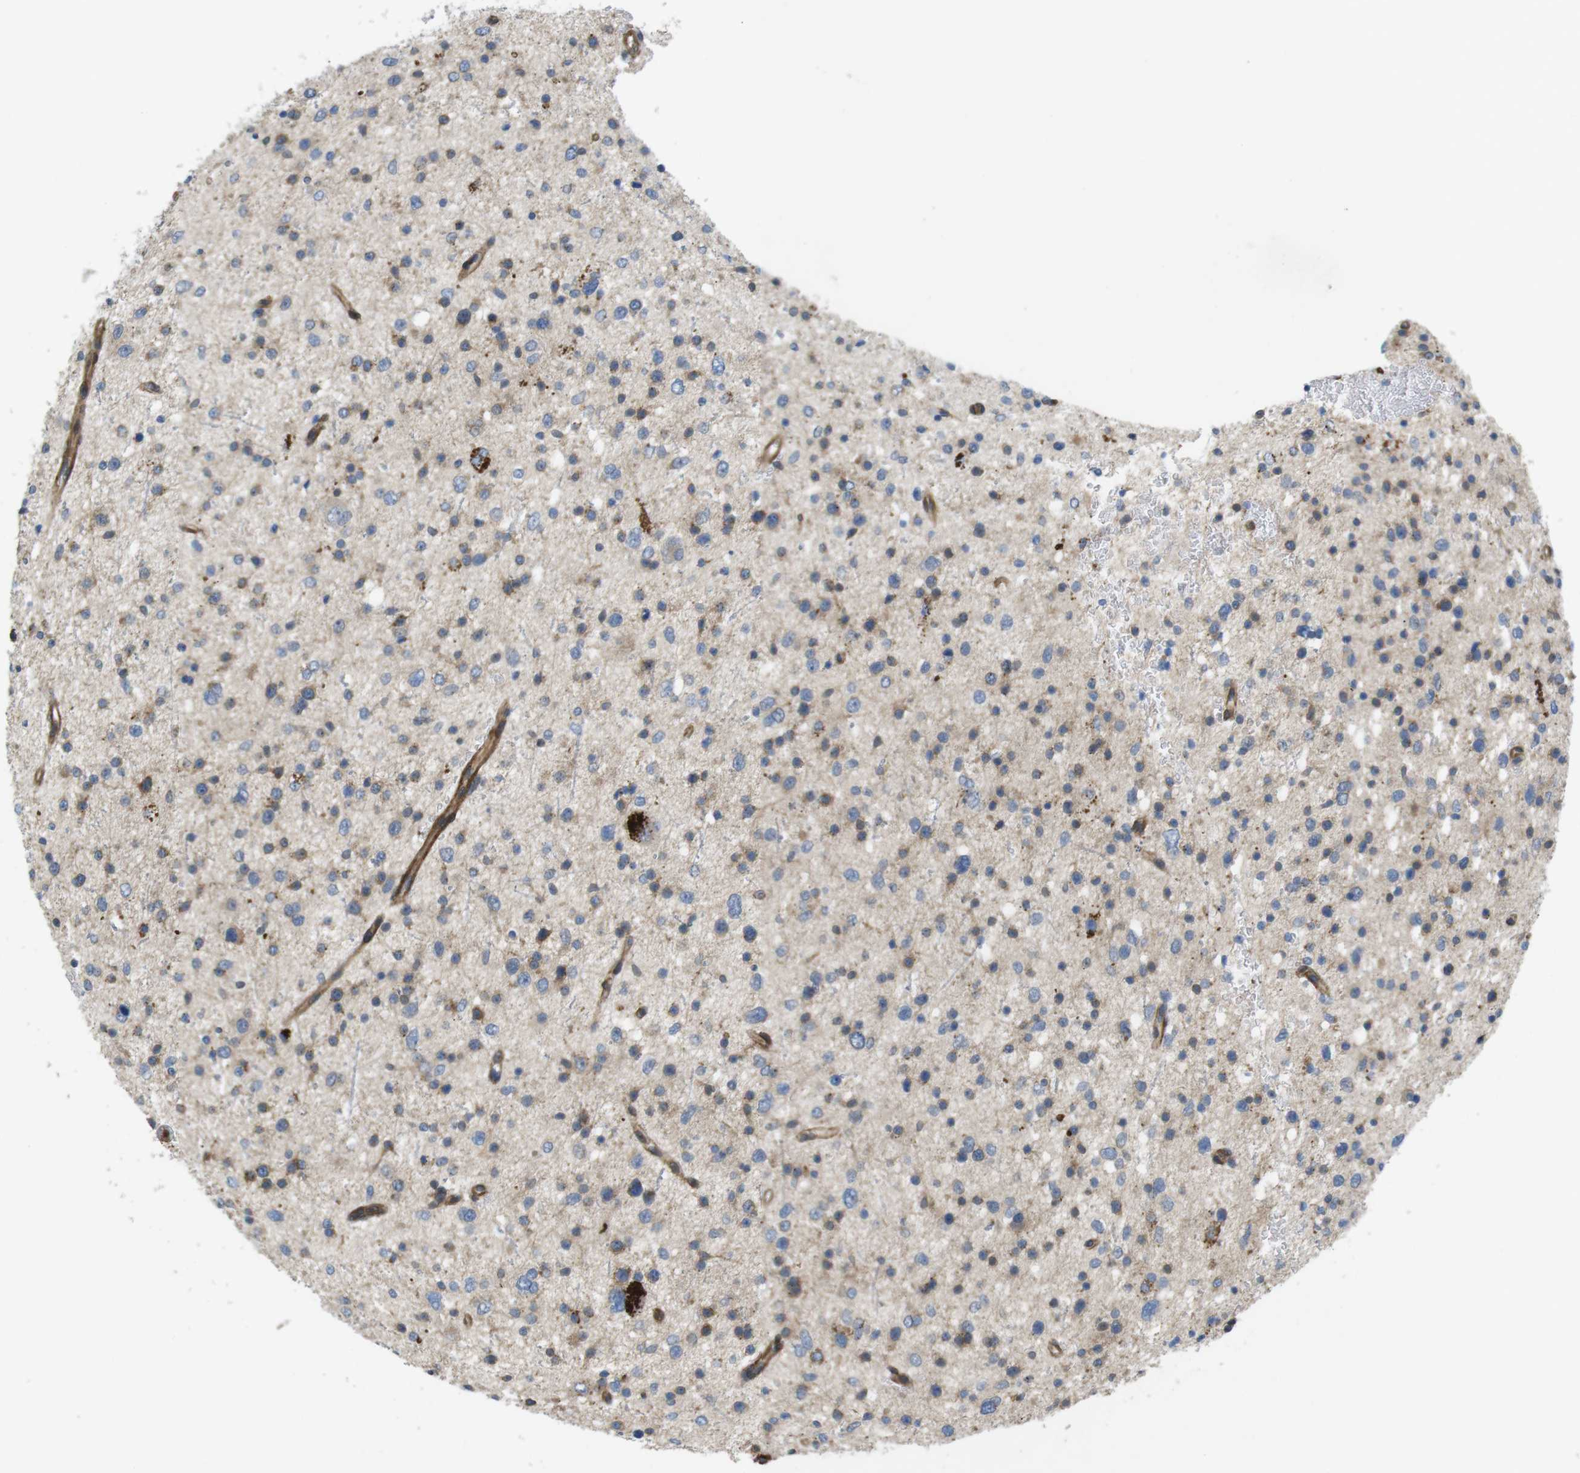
{"staining": {"intensity": "moderate", "quantity": "25%-75%", "location": "cytoplasmic/membranous"}, "tissue": "glioma", "cell_type": "Tumor cells", "image_type": "cancer", "snomed": [{"axis": "morphology", "description": "Glioma, malignant, Low grade"}, {"axis": "topography", "description": "Brain"}], "caption": "Immunohistochemical staining of malignant low-grade glioma displays medium levels of moderate cytoplasmic/membranous expression in about 25%-75% of tumor cells.", "gene": "KANK2", "patient": {"sex": "female", "age": 37}}